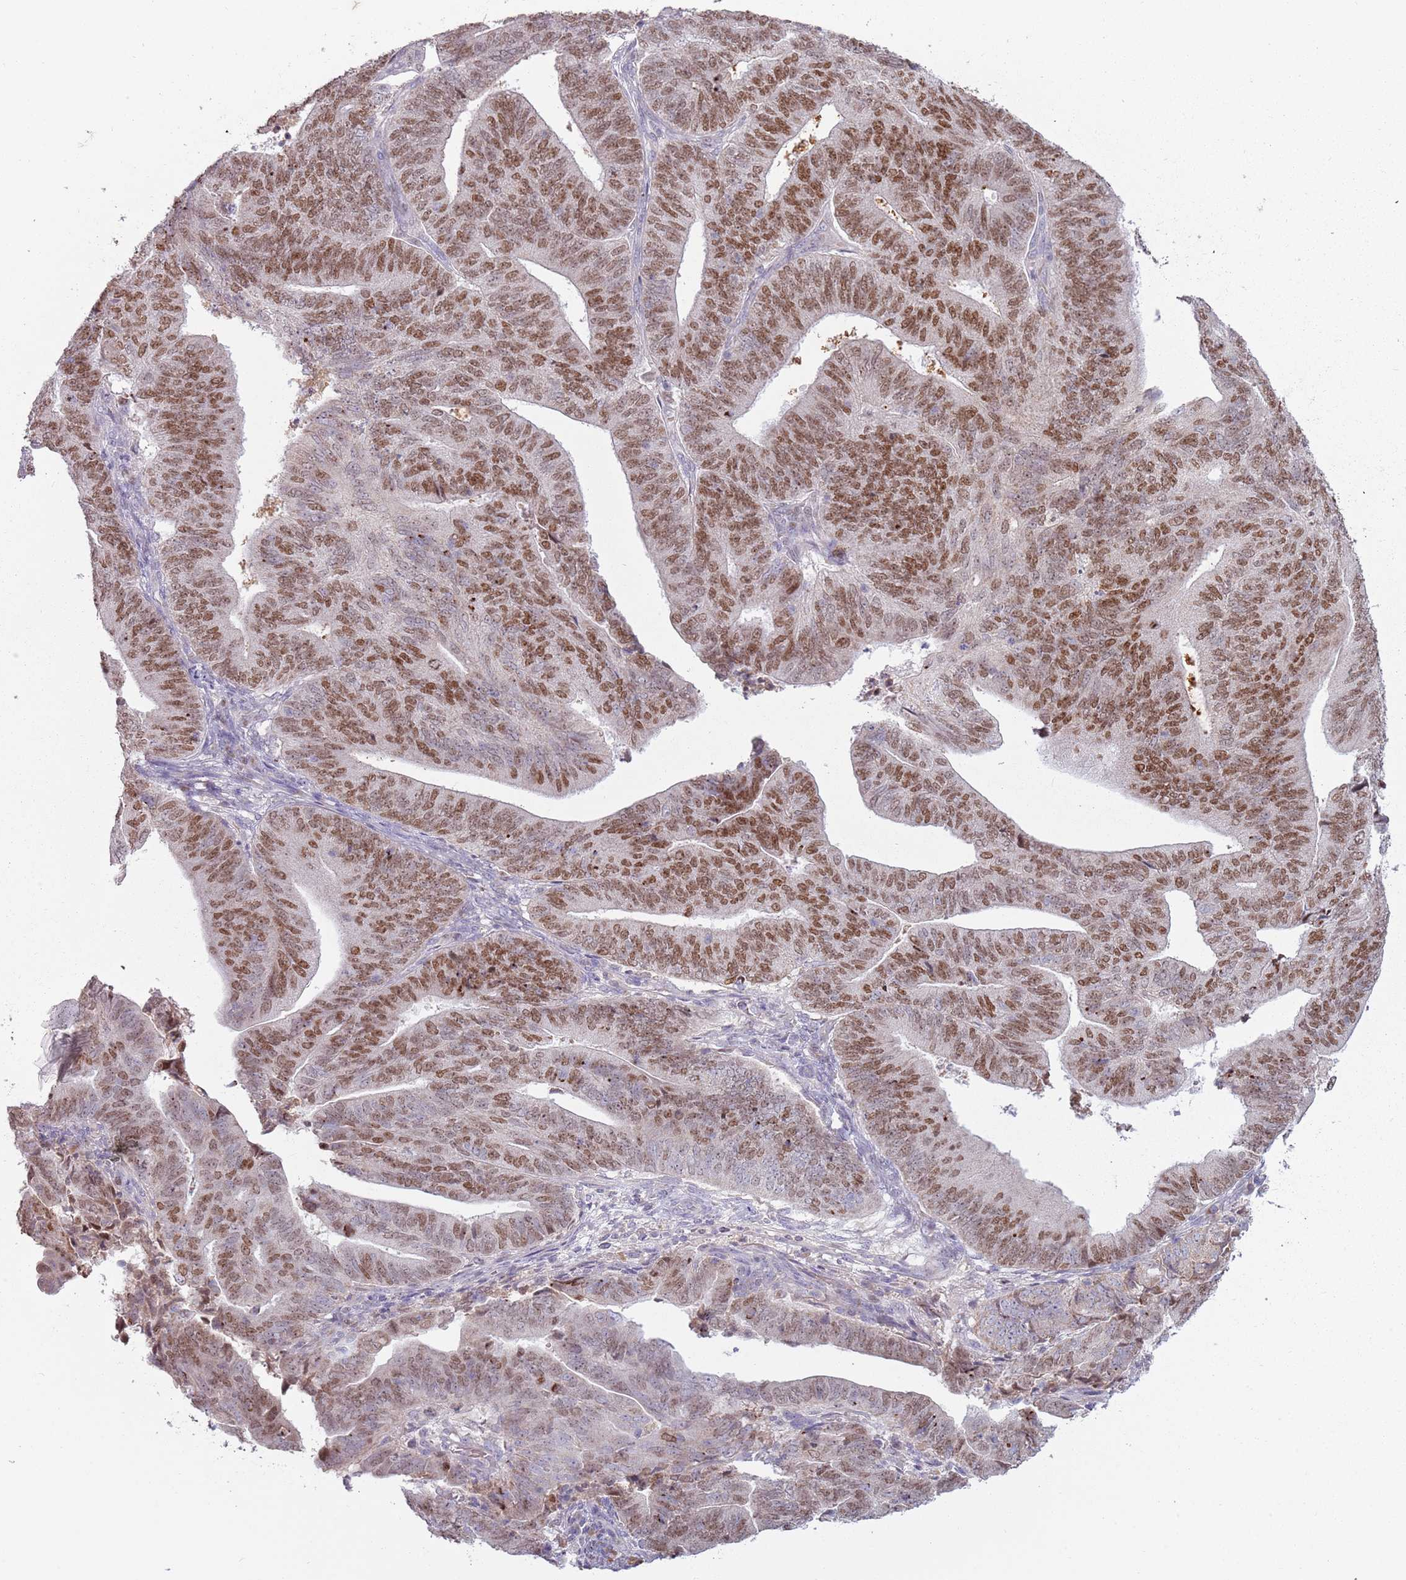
{"staining": {"intensity": "moderate", "quantity": ">75%", "location": "nuclear"}, "tissue": "endometrial cancer", "cell_type": "Tumor cells", "image_type": "cancer", "snomed": [{"axis": "morphology", "description": "Adenocarcinoma, NOS"}, {"axis": "topography", "description": "Endometrium"}], "caption": "Adenocarcinoma (endometrial) stained for a protein (brown) demonstrates moderate nuclear positive positivity in approximately >75% of tumor cells.", "gene": "SYS1", "patient": {"sex": "female", "age": 70}}